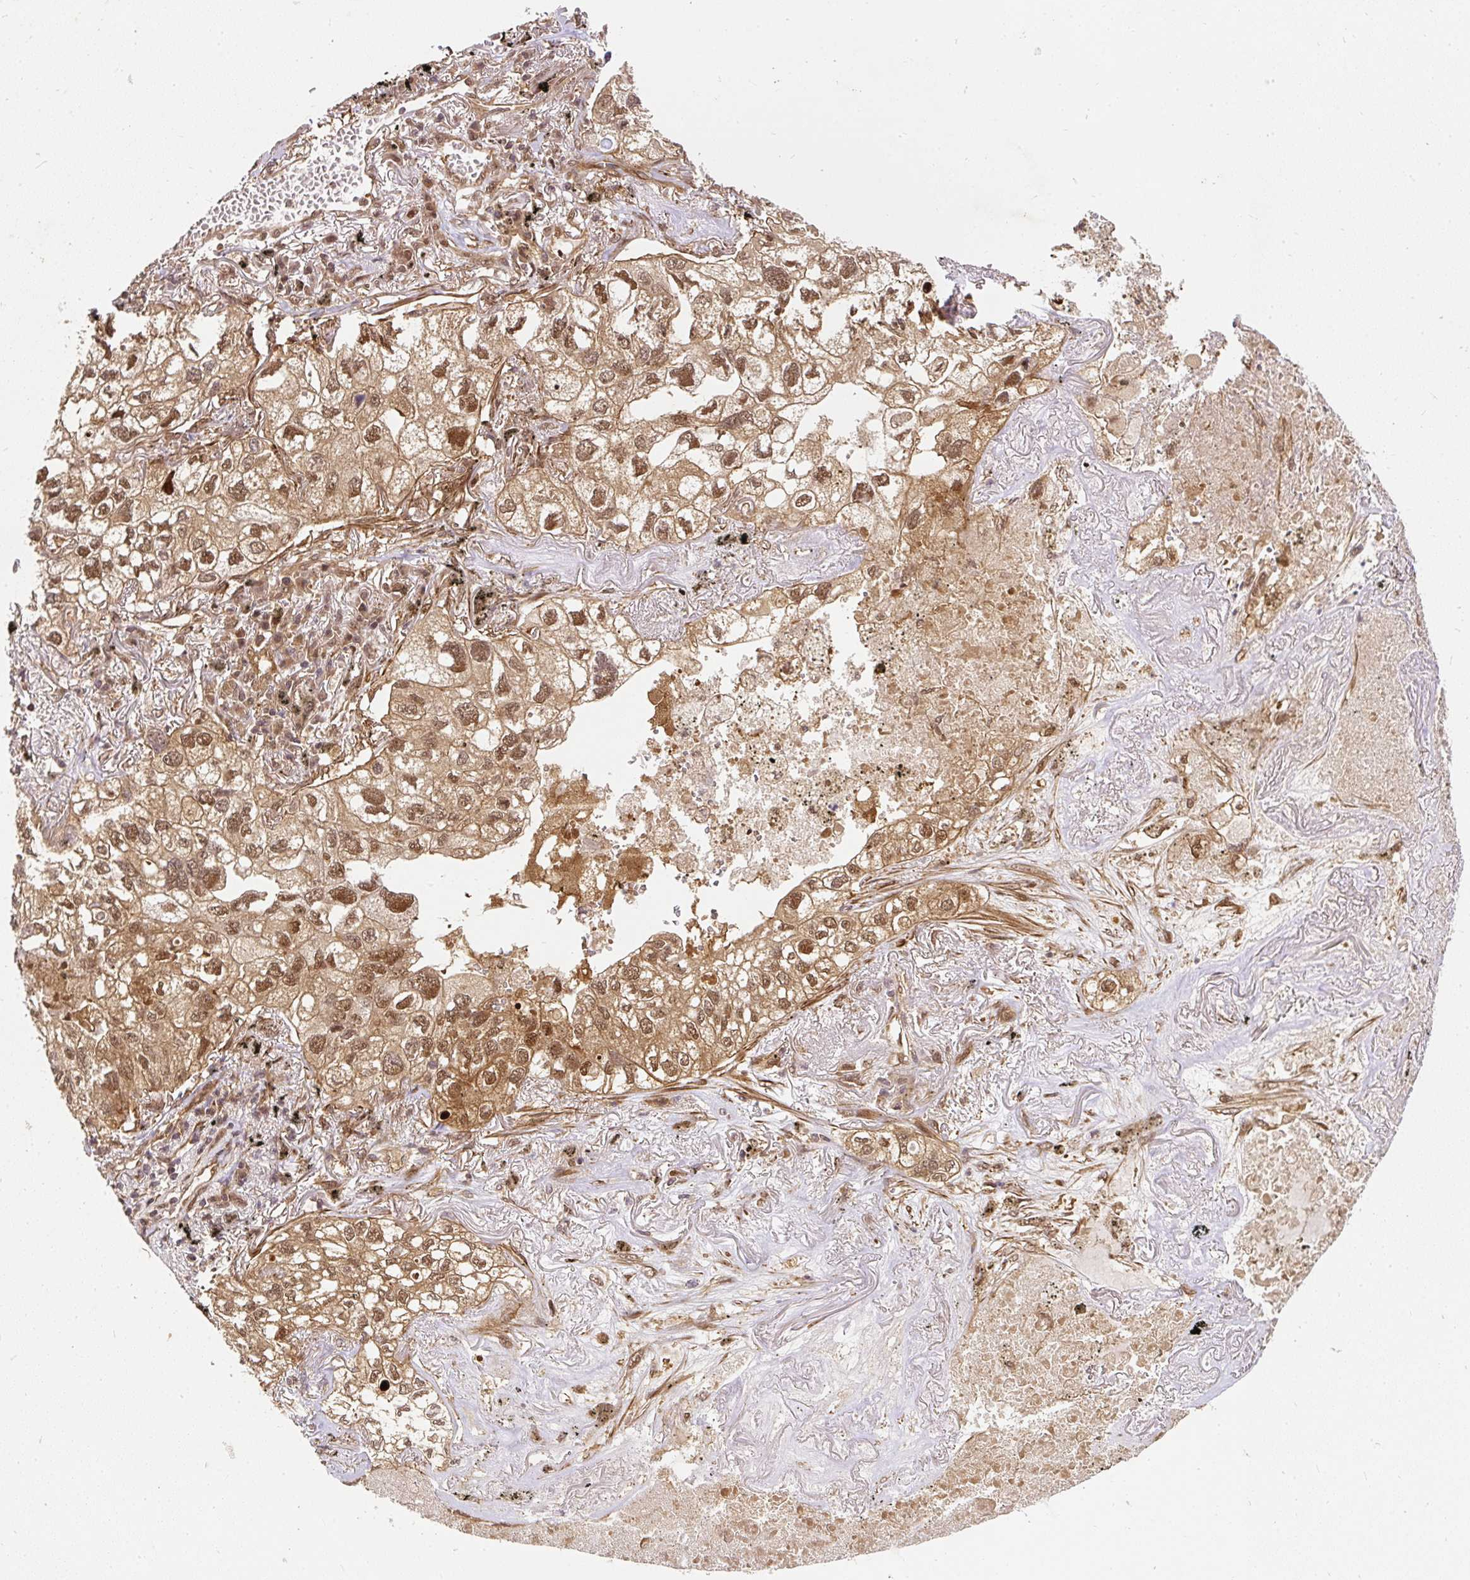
{"staining": {"intensity": "moderate", "quantity": ">75%", "location": "cytoplasmic/membranous,nuclear"}, "tissue": "lung cancer", "cell_type": "Tumor cells", "image_type": "cancer", "snomed": [{"axis": "morphology", "description": "Adenocarcinoma, NOS"}, {"axis": "topography", "description": "Lung"}], "caption": "This image reveals IHC staining of adenocarcinoma (lung), with medium moderate cytoplasmic/membranous and nuclear staining in approximately >75% of tumor cells.", "gene": "PSMD1", "patient": {"sex": "male", "age": 65}}